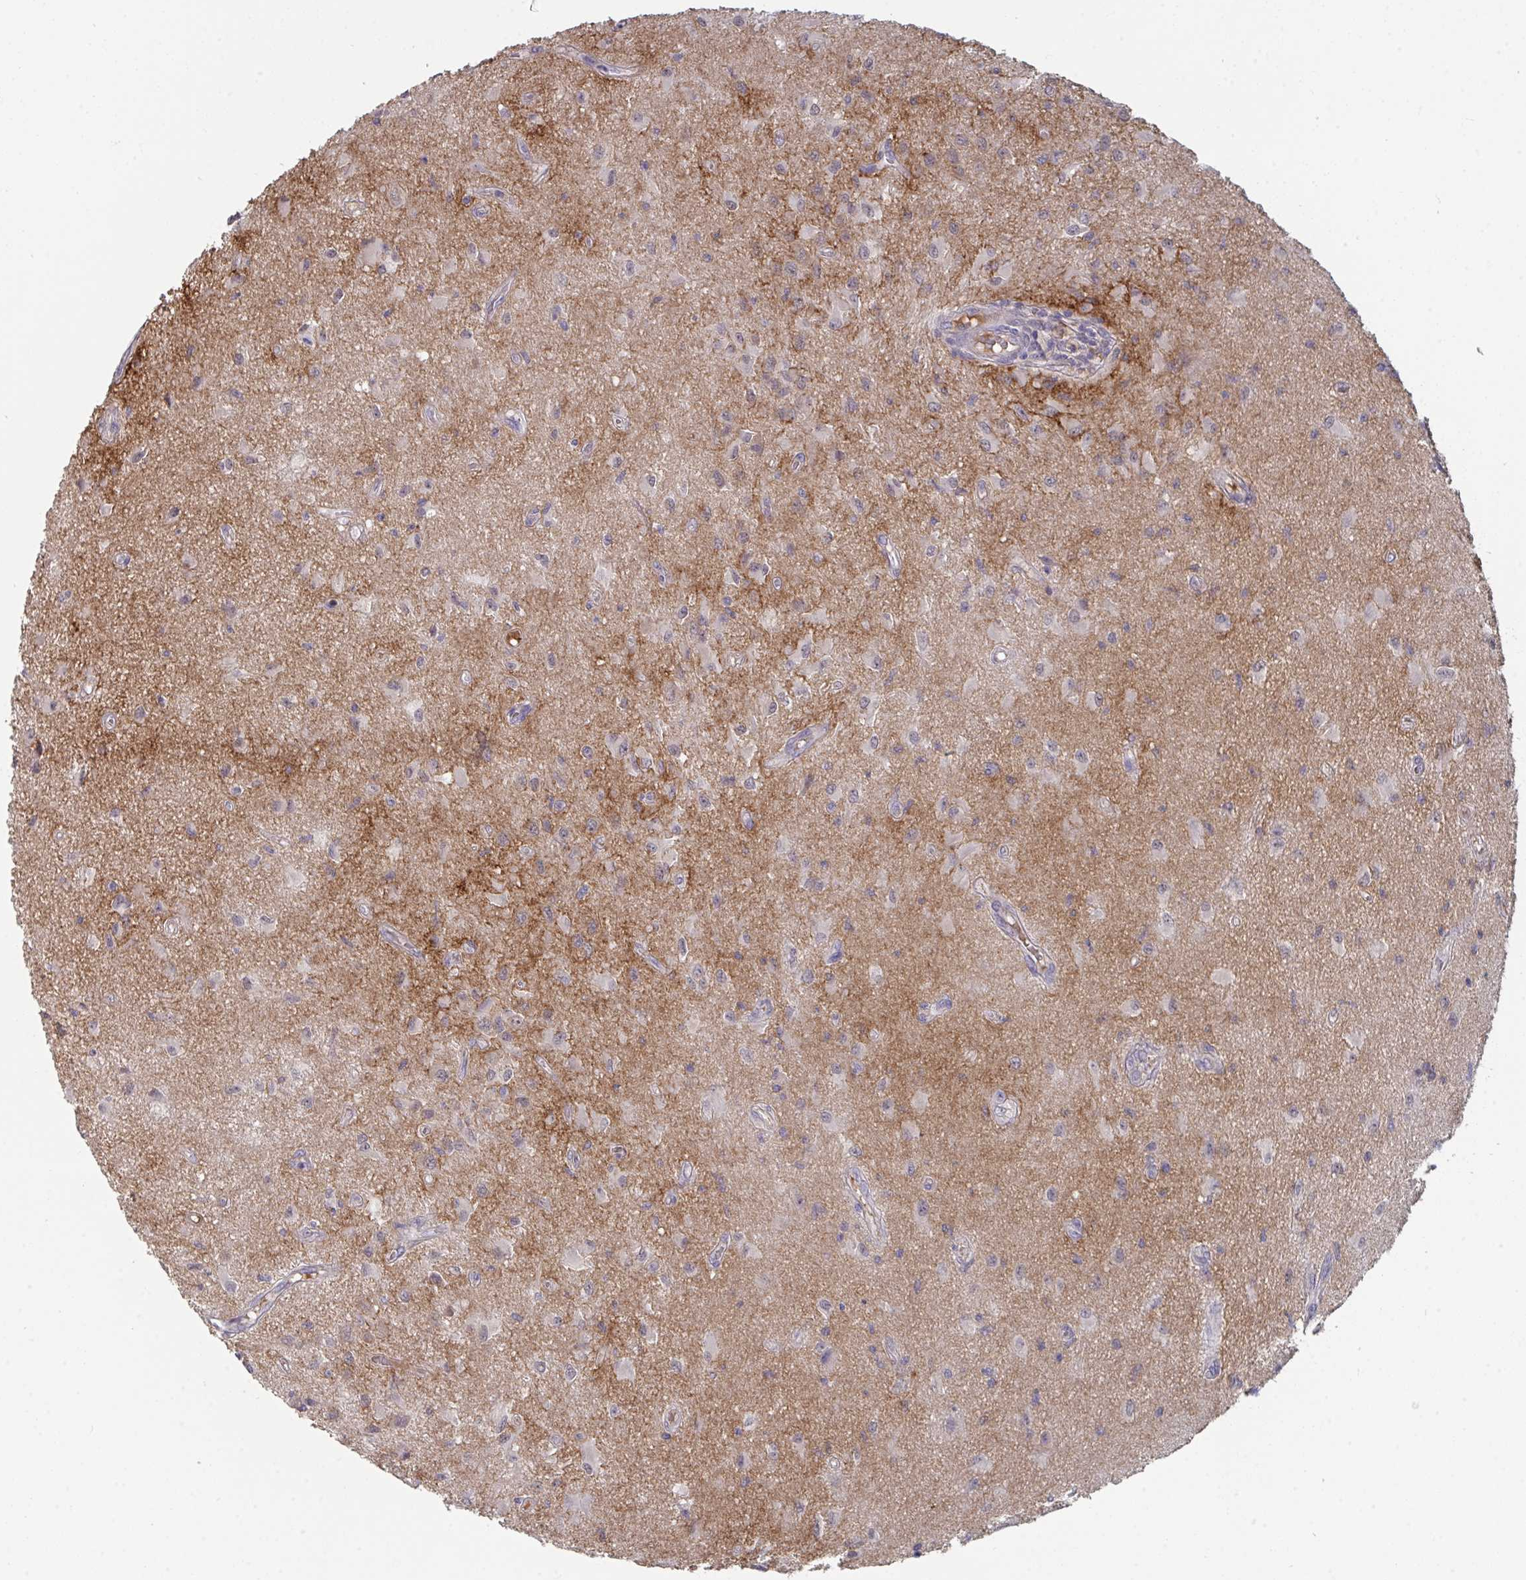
{"staining": {"intensity": "weak", "quantity": "<25%", "location": "cytoplasmic/membranous"}, "tissue": "glioma", "cell_type": "Tumor cells", "image_type": "cancer", "snomed": [{"axis": "morphology", "description": "Glioma, malignant, High grade"}, {"axis": "topography", "description": "Brain"}], "caption": "Tumor cells are negative for brown protein staining in malignant glioma (high-grade).", "gene": "HGFAC", "patient": {"sex": "male", "age": 67}}